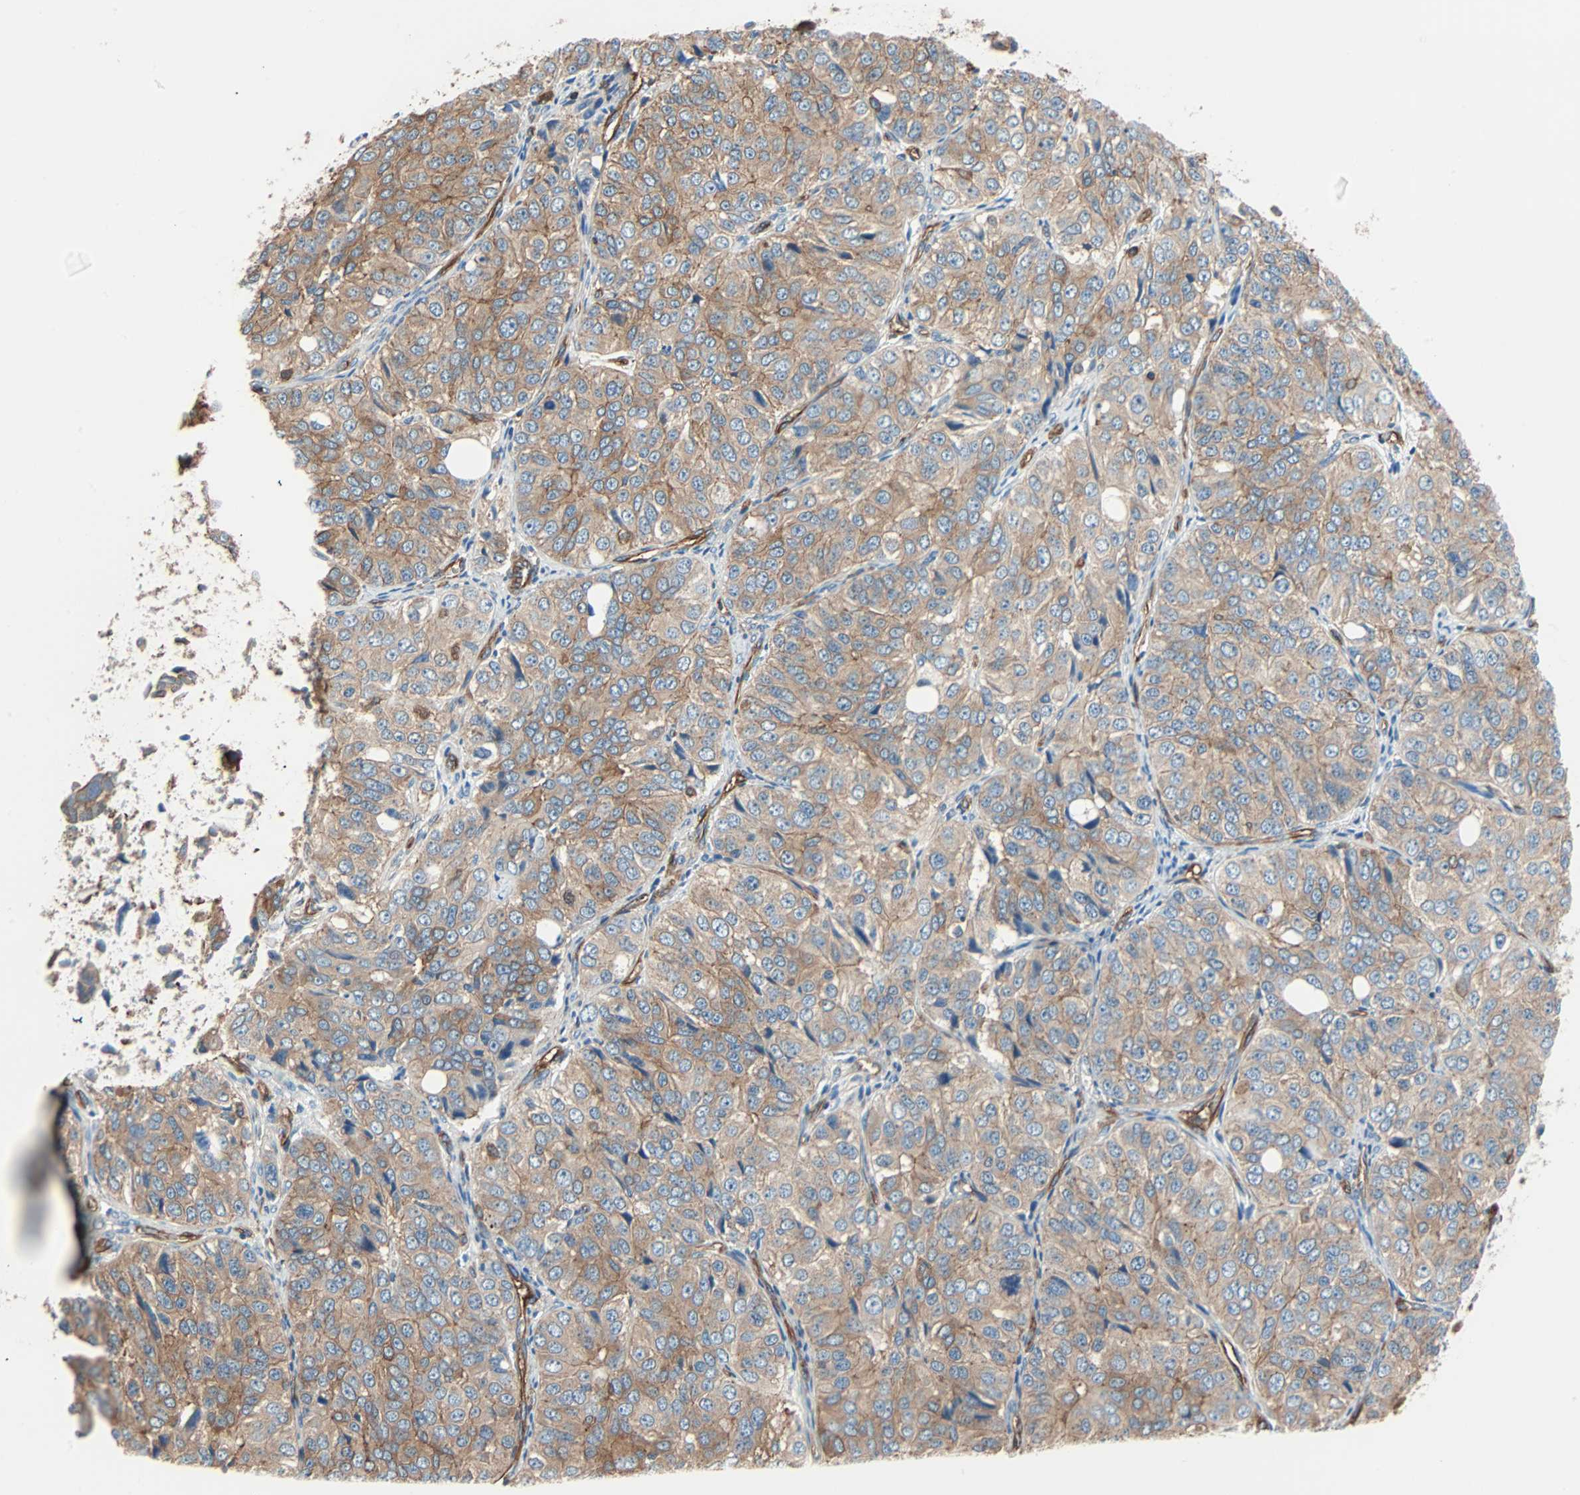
{"staining": {"intensity": "moderate", "quantity": ">75%", "location": "cytoplasmic/membranous"}, "tissue": "ovarian cancer", "cell_type": "Tumor cells", "image_type": "cancer", "snomed": [{"axis": "morphology", "description": "Carcinoma, endometroid"}, {"axis": "topography", "description": "Ovary"}], "caption": "High-magnification brightfield microscopy of ovarian cancer (endometroid carcinoma) stained with DAB (3,3'-diaminobenzidine) (brown) and counterstained with hematoxylin (blue). tumor cells exhibit moderate cytoplasmic/membranous staining is seen in approximately>75% of cells.", "gene": "GALNT10", "patient": {"sex": "female", "age": 51}}